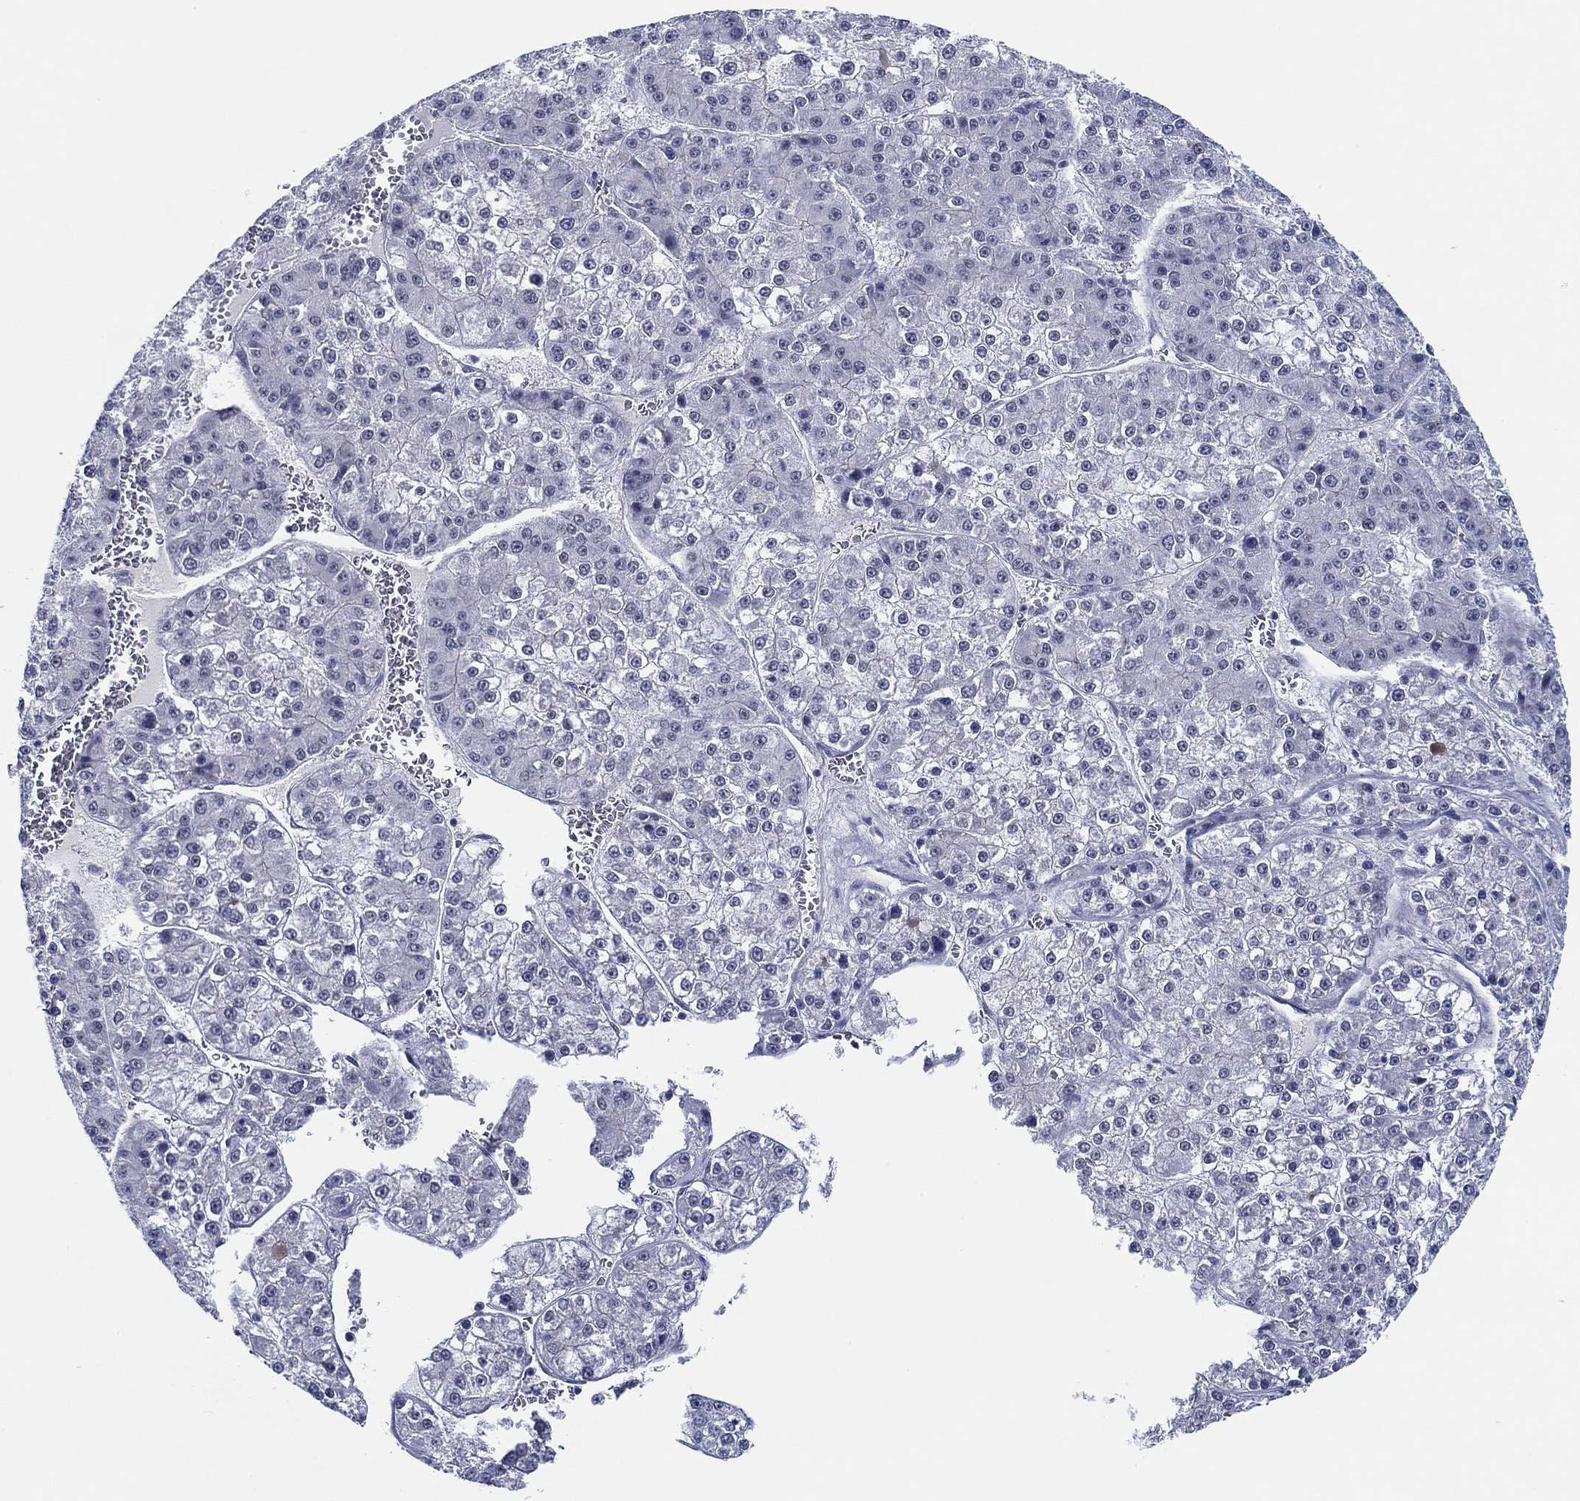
{"staining": {"intensity": "negative", "quantity": "none", "location": "none"}, "tissue": "liver cancer", "cell_type": "Tumor cells", "image_type": "cancer", "snomed": [{"axis": "morphology", "description": "Carcinoma, Hepatocellular, NOS"}, {"axis": "topography", "description": "Liver"}], "caption": "Tumor cells show no significant protein expression in liver hepatocellular carcinoma.", "gene": "SLC34A1", "patient": {"sex": "female", "age": 73}}